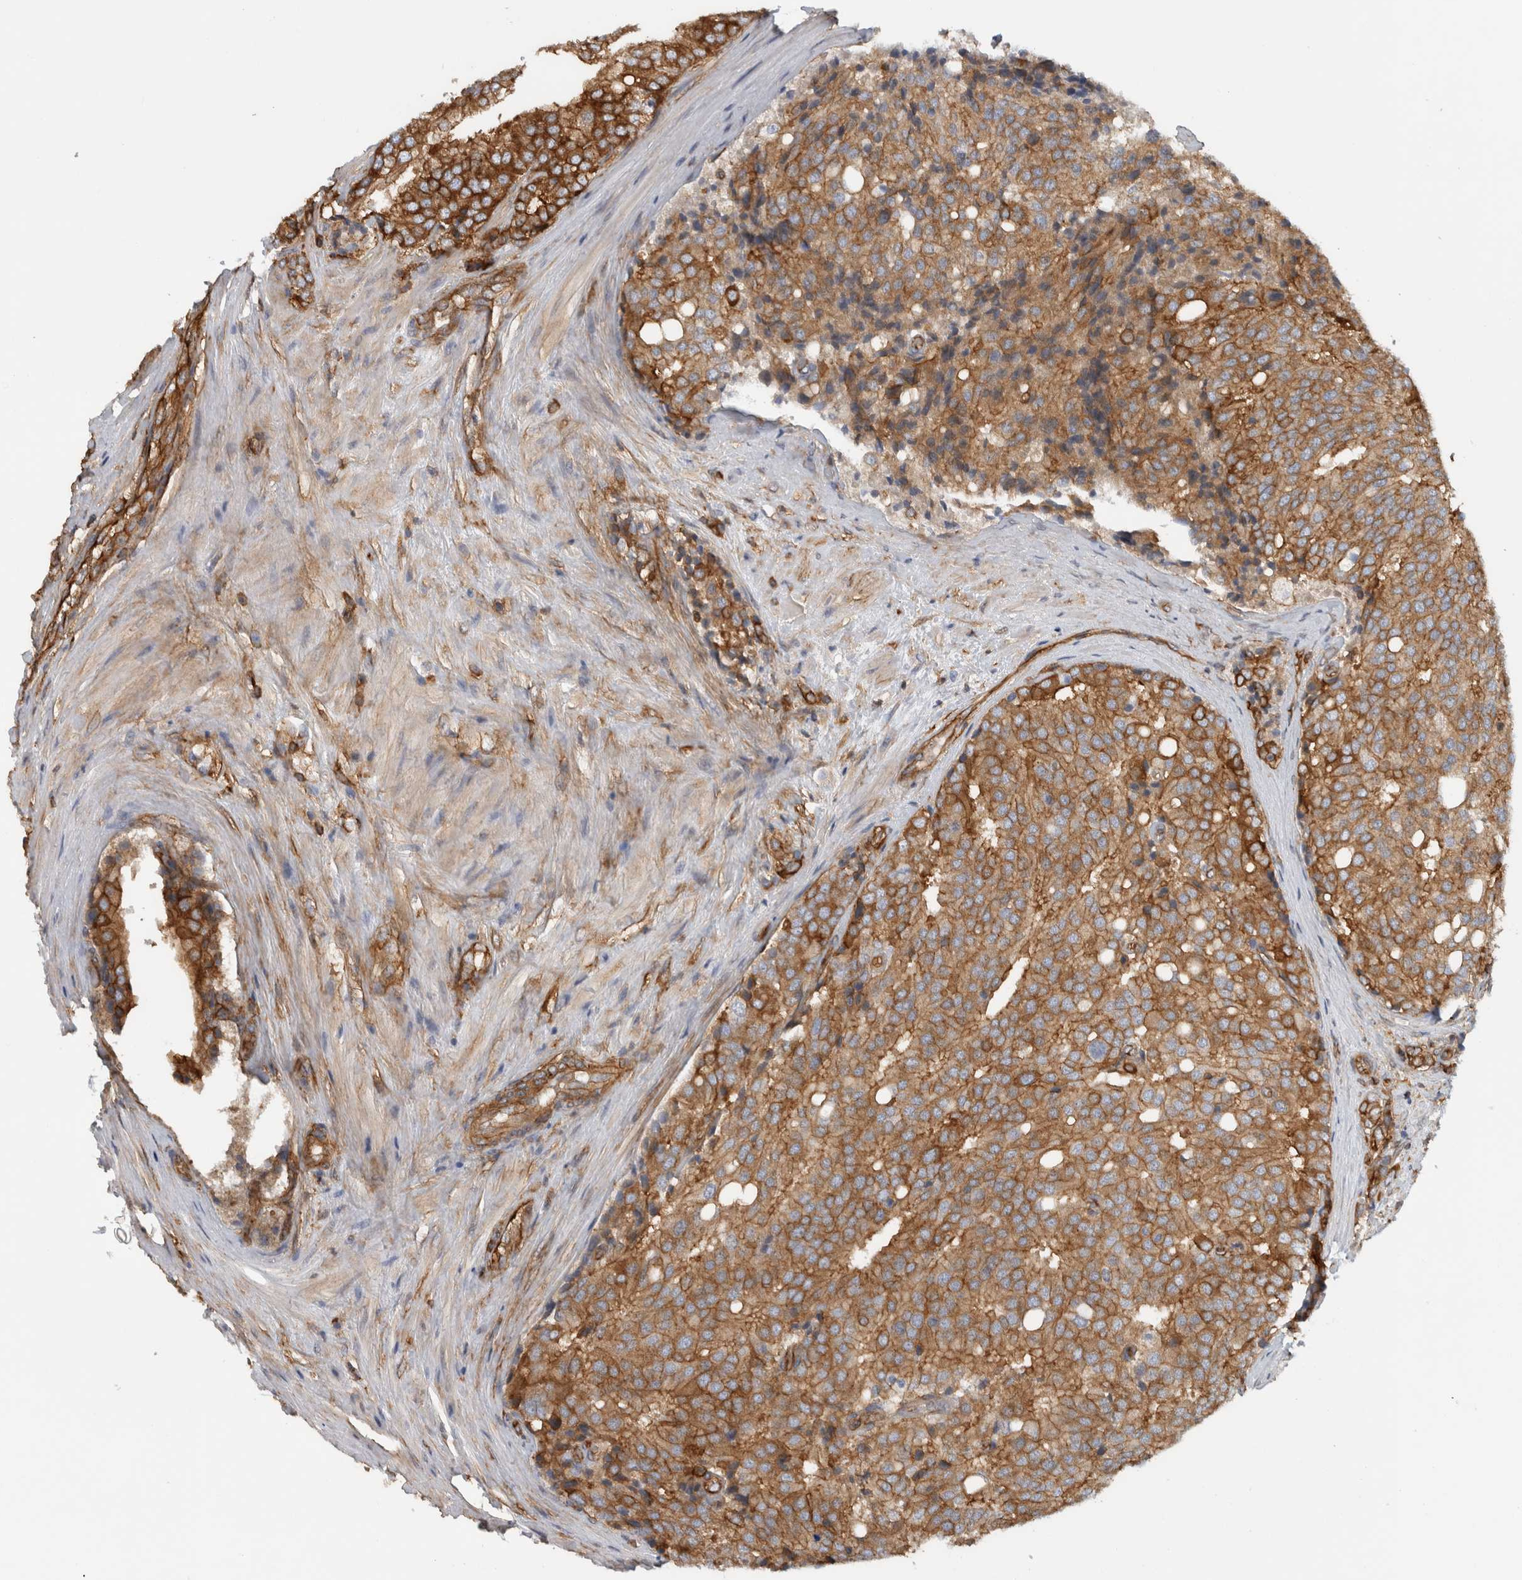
{"staining": {"intensity": "strong", "quantity": ">75%", "location": "cytoplasmic/membranous"}, "tissue": "prostate cancer", "cell_type": "Tumor cells", "image_type": "cancer", "snomed": [{"axis": "morphology", "description": "Adenocarcinoma, High grade"}, {"axis": "topography", "description": "Prostate"}], "caption": "Tumor cells show high levels of strong cytoplasmic/membranous expression in approximately >75% of cells in human adenocarcinoma (high-grade) (prostate). (DAB IHC with brightfield microscopy, high magnification).", "gene": "AHNAK", "patient": {"sex": "male", "age": 50}}